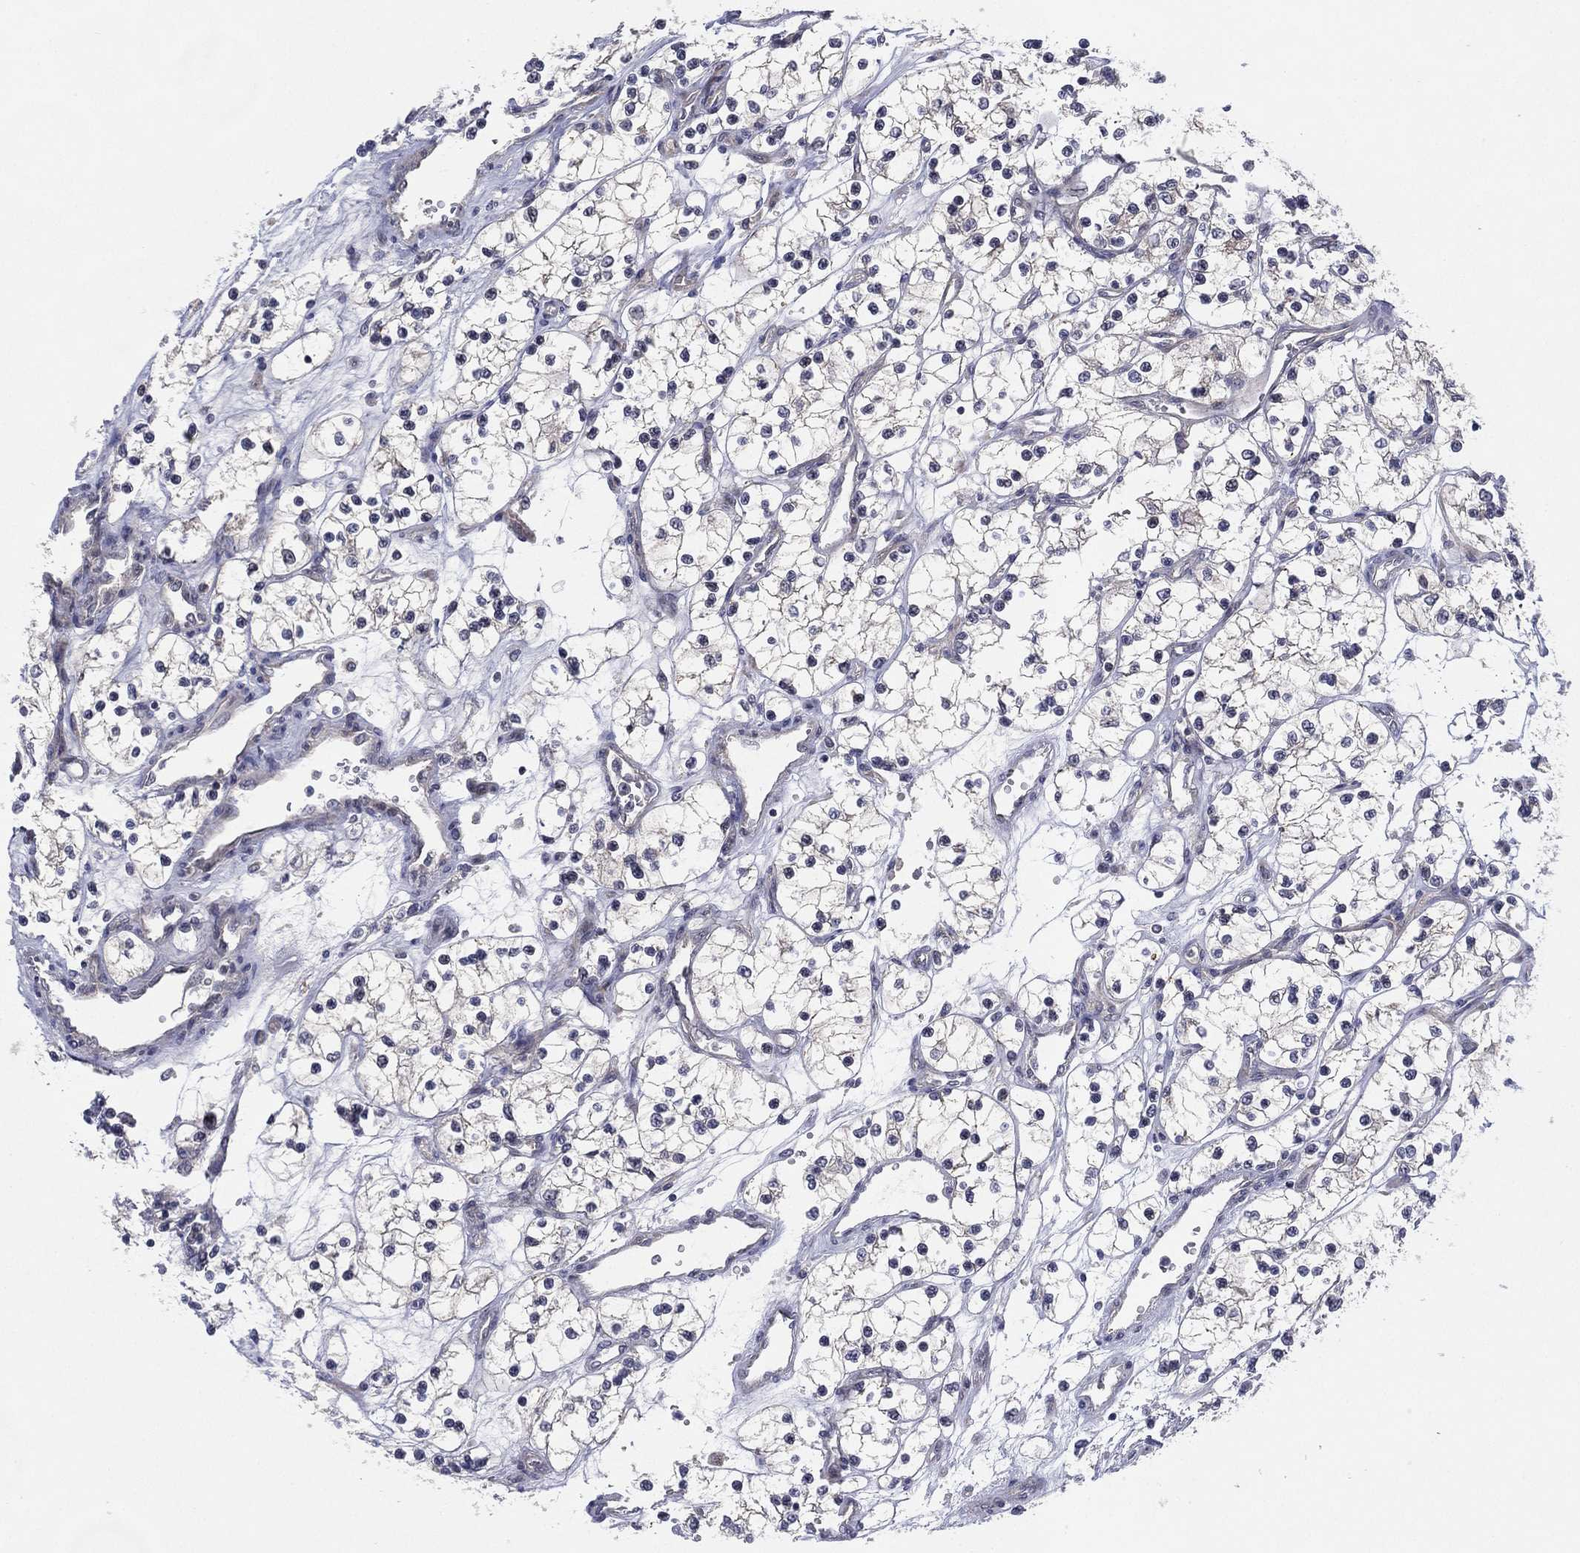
{"staining": {"intensity": "negative", "quantity": "none", "location": "none"}, "tissue": "renal cancer", "cell_type": "Tumor cells", "image_type": "cancer", "snomed": [{"axis": "morphology", "description": "Adenocarcinoma, NOS"}, {"axis": "topography", "description": "Kidney"}], "caption": "Immunohistochemical staining of human renal adenocarcinoma exhibits no significant staining in tumor cells. The staining is performed using DAB brown chromogen with nuclei counter-stained in using hematoxylin.", "gene": "KAT14", "patient": {"sex": "female", "age": 69}}